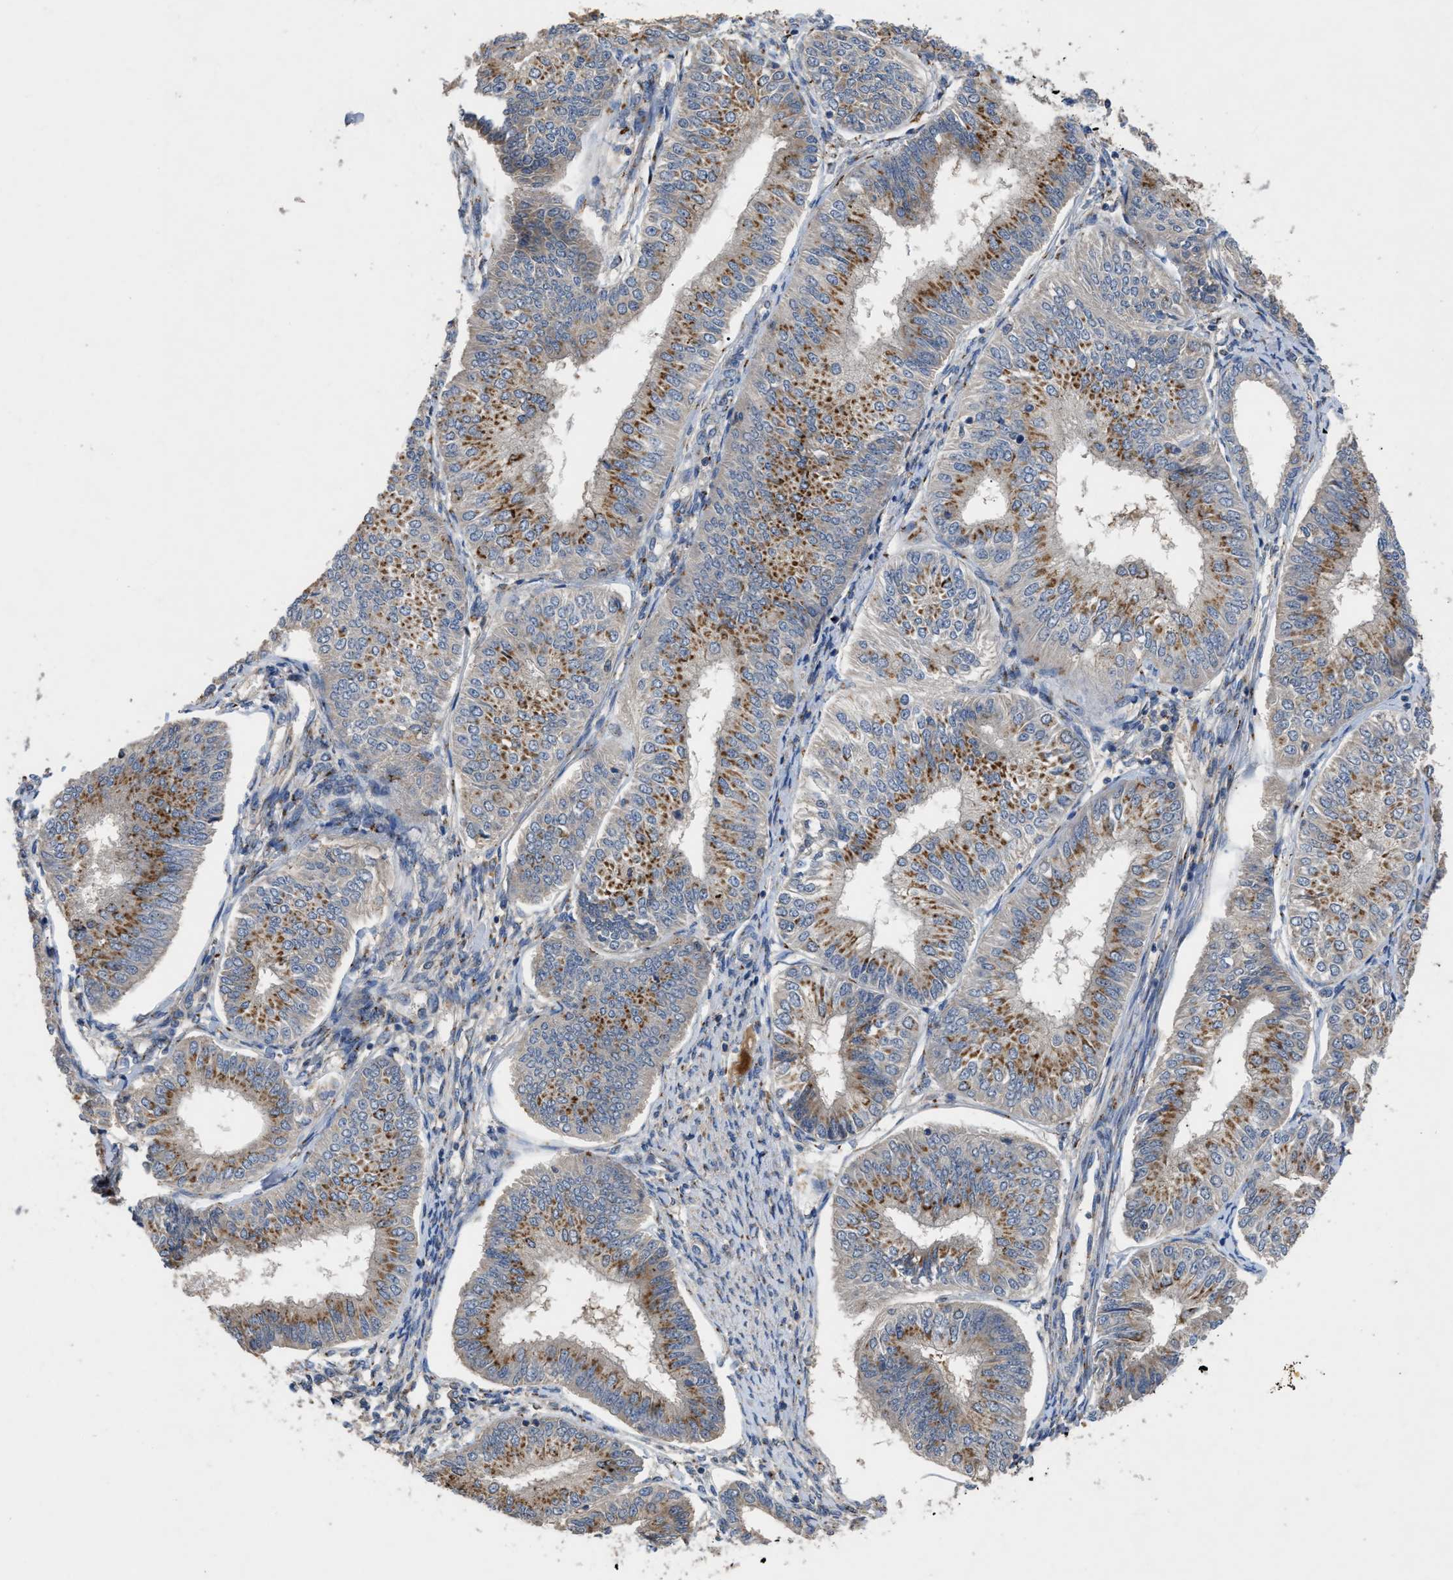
{"staining": {"intensity": "moderate", "quantity": ">75%", "location": "cytoplasmic/membranous"}, "tissue": "endometrial cancer", "cell_type": "Tumor cells", "image_type": "cancer", "snomed": [{"axis": "morphology", "description": "Adenocarcinoma, NOS"}, {"axis": "topography", "description": "Endometrium"}], "caption": "Tumor cells demonstrate medium levels of moderate cytoplasmic/membranous staining in approximately >75% of cells in human endometrial cancer.", "gene": "SIK2", "patient": {"sex": "female", "age": 58}}